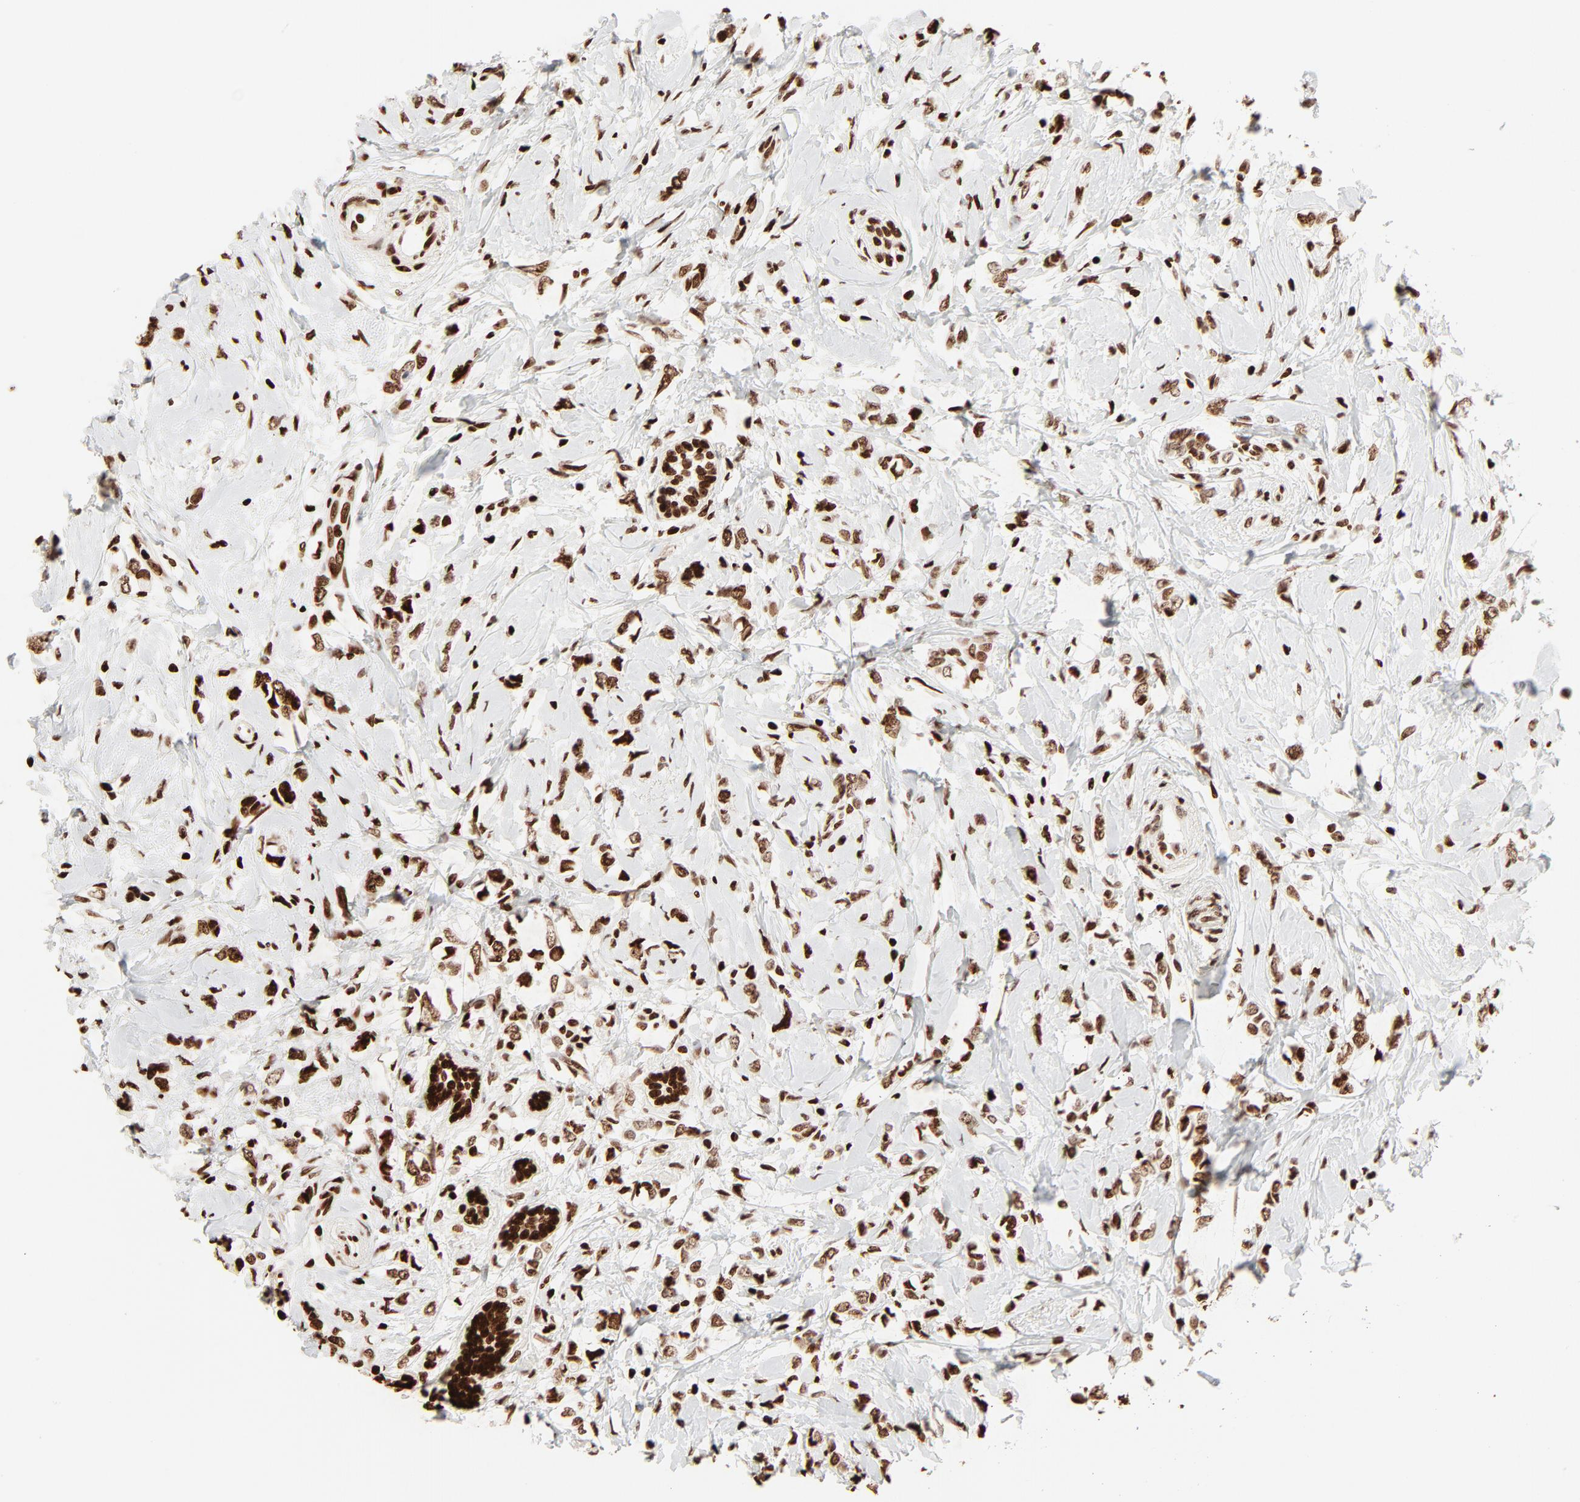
{"staining": {"intensity": "moderate", "quantity": ">75%", "location": "nuclear"}, "tissue": "breast cancer", "cell_type": "Tumor cells", "image_type": "cancer", "snomed": [{"axis": "morphology", "description": "Normal tissue, NOS"}, {"axis": "morphology", "description": "Lobular carcinoma"}, {"axis": "topography", "description": "Breast"}], "caption": "A brown stain highlights moderate nuclear expression of a protein in human lobular carcinoma (breast) tumor cells.", "gene": "HMGB2", "patient": {"sex": "female", "age": 47}}